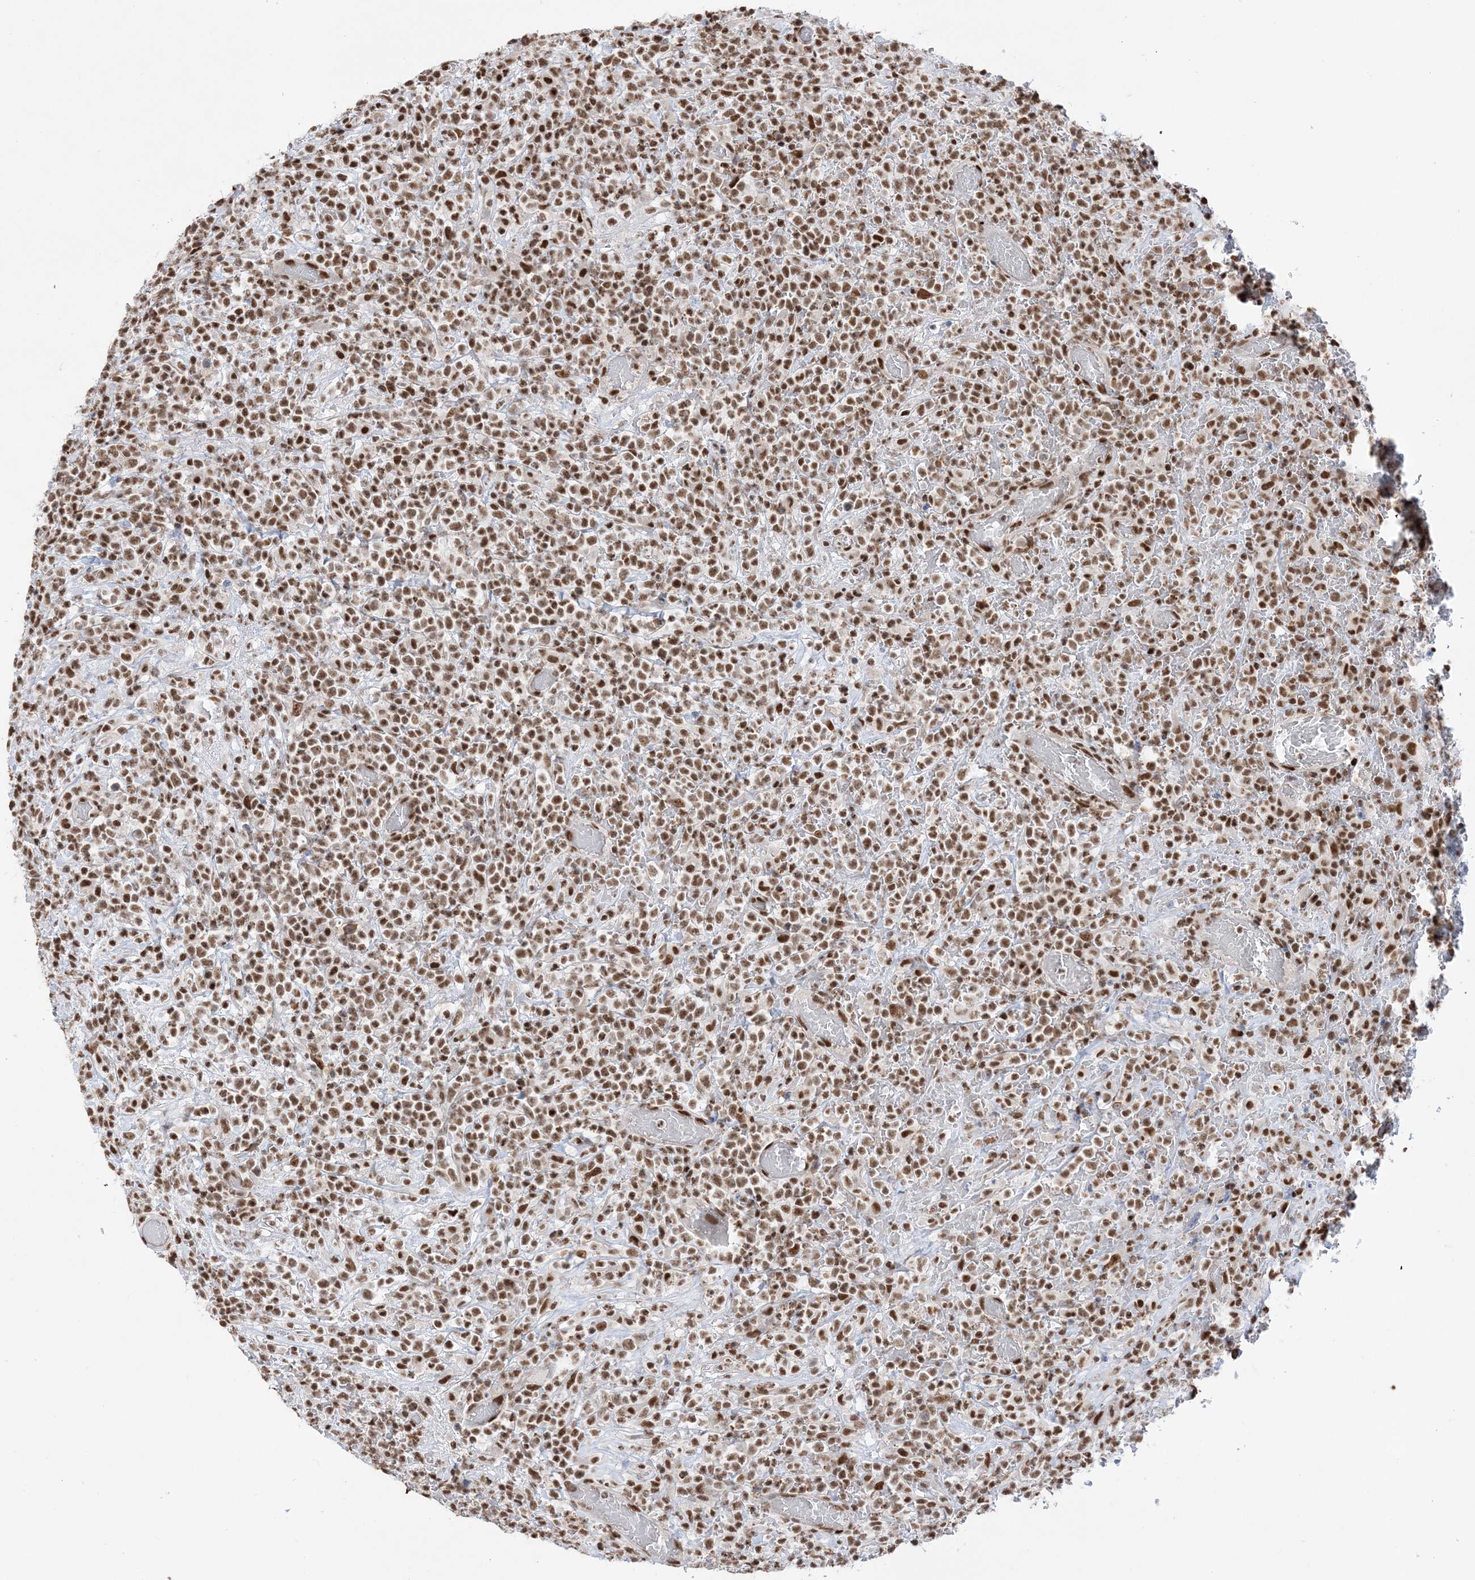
{"staining": {"intensity": "moderate", "quantity": ">75%", "location": "nuclear"}, "tissue": "lymphoma", "cell_type": "Tumor cells", "image_type": "cancer", "snomed": [{"axis": "morphology", "description": "Malignant lymphoma, non-Hodgkin's type, High grade"}, {"axis": "topography", "description": "Colon"}], "caption": "A histopathology image showing moderate nuclear staining in approximately >75% of tumor cells in lymphoma, as visualized by brown immunohistochemical staining.", "gene": "SEPHS1", "patient": {"sex": "female", "age": 53}}